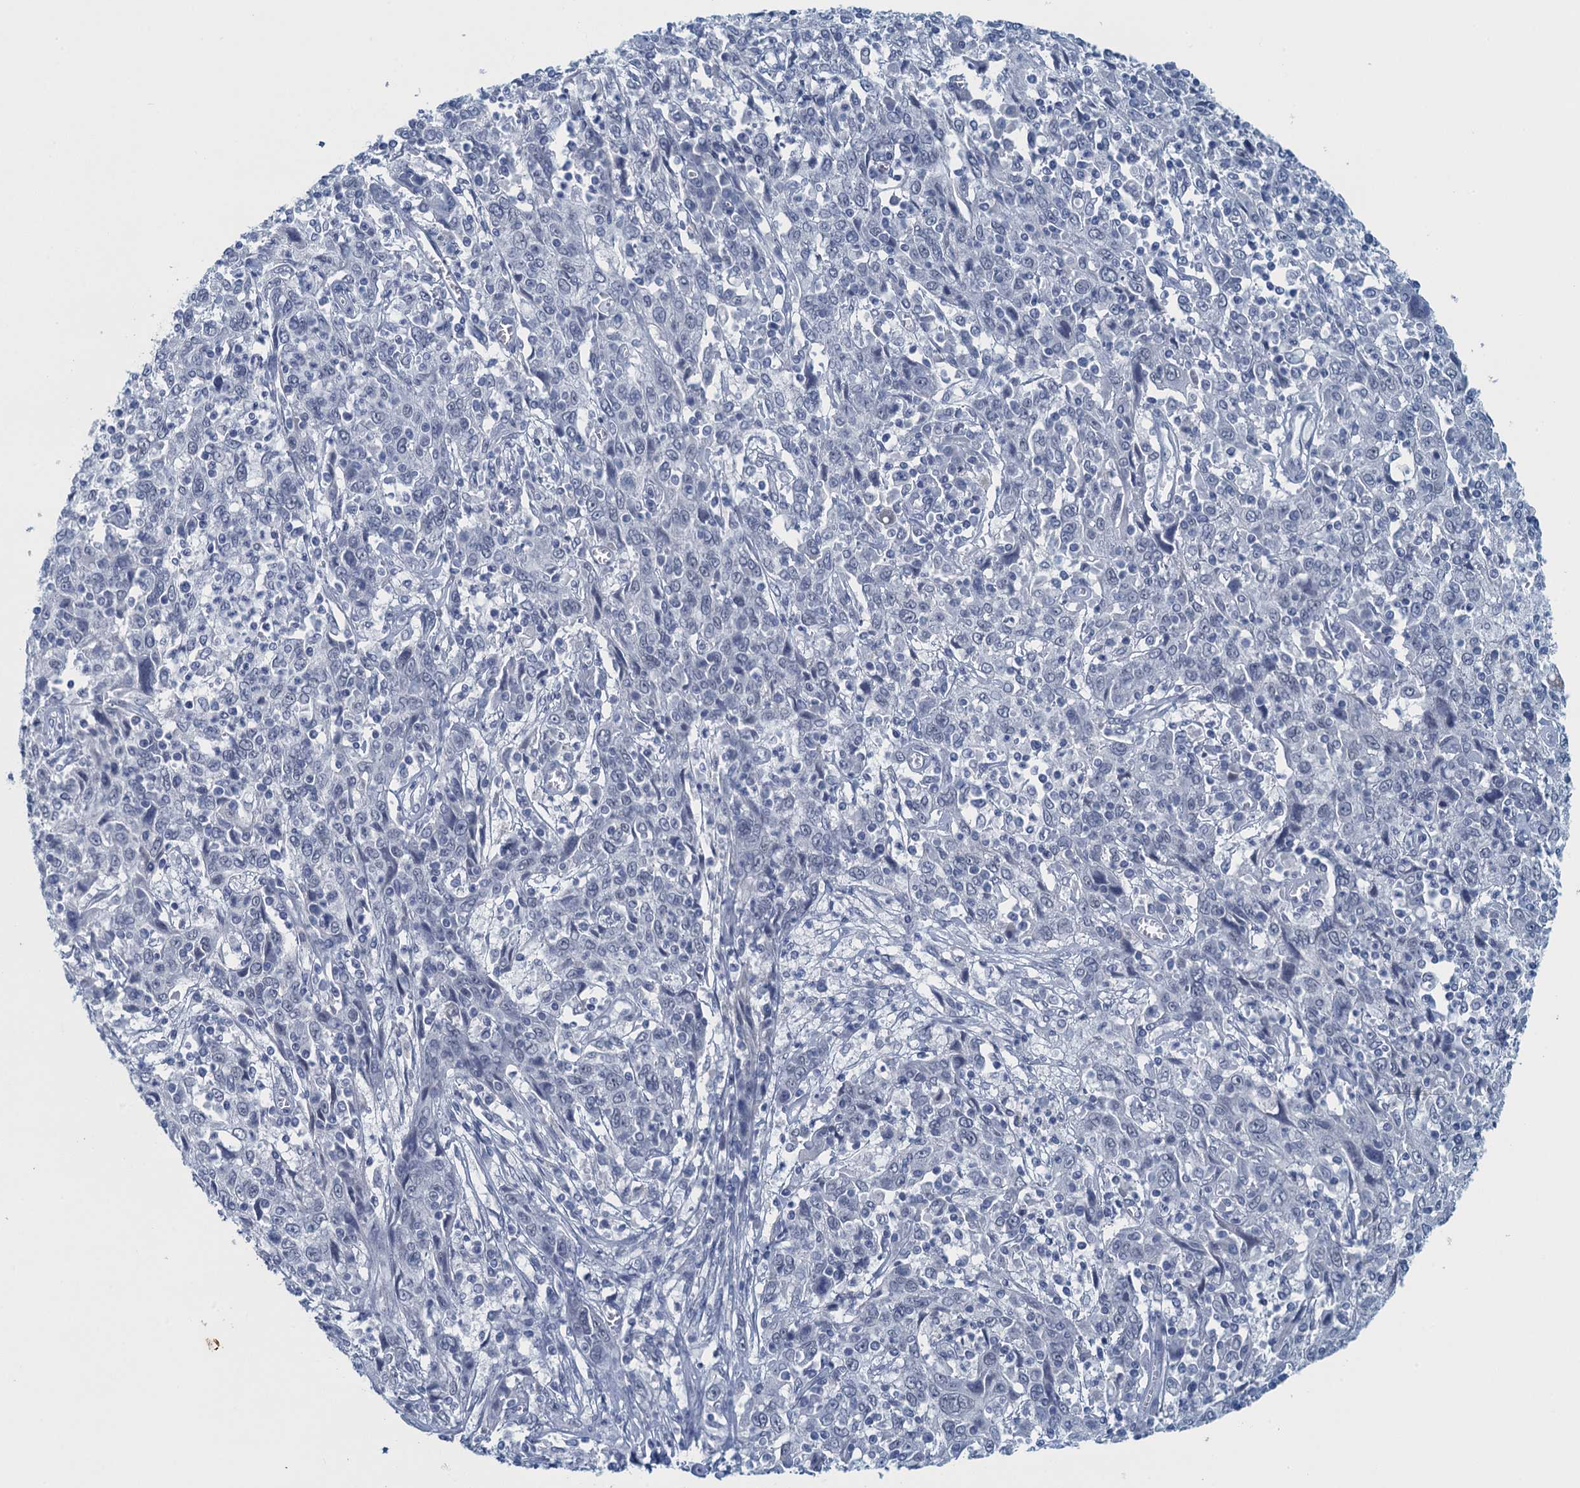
{"staining": {"intensity": "negative", "quantity": "none", "location": "none"}, "tissue": "cervical cancer", "cell_type": "Tumor cells", "image_type": "cancer", "snomed": [{"axis": "morphology", "description": "Squamous cell carcinoma, NOS"}, {"axis": "topography", "description": "Cervix"}], "caption": "An image of squamous cell carcinoma (cervical) stained for a protein shows no brown staining in tumor cells.", "gene": "ENSG00000131152", "patient": {"sex": "female", "age": 46}}